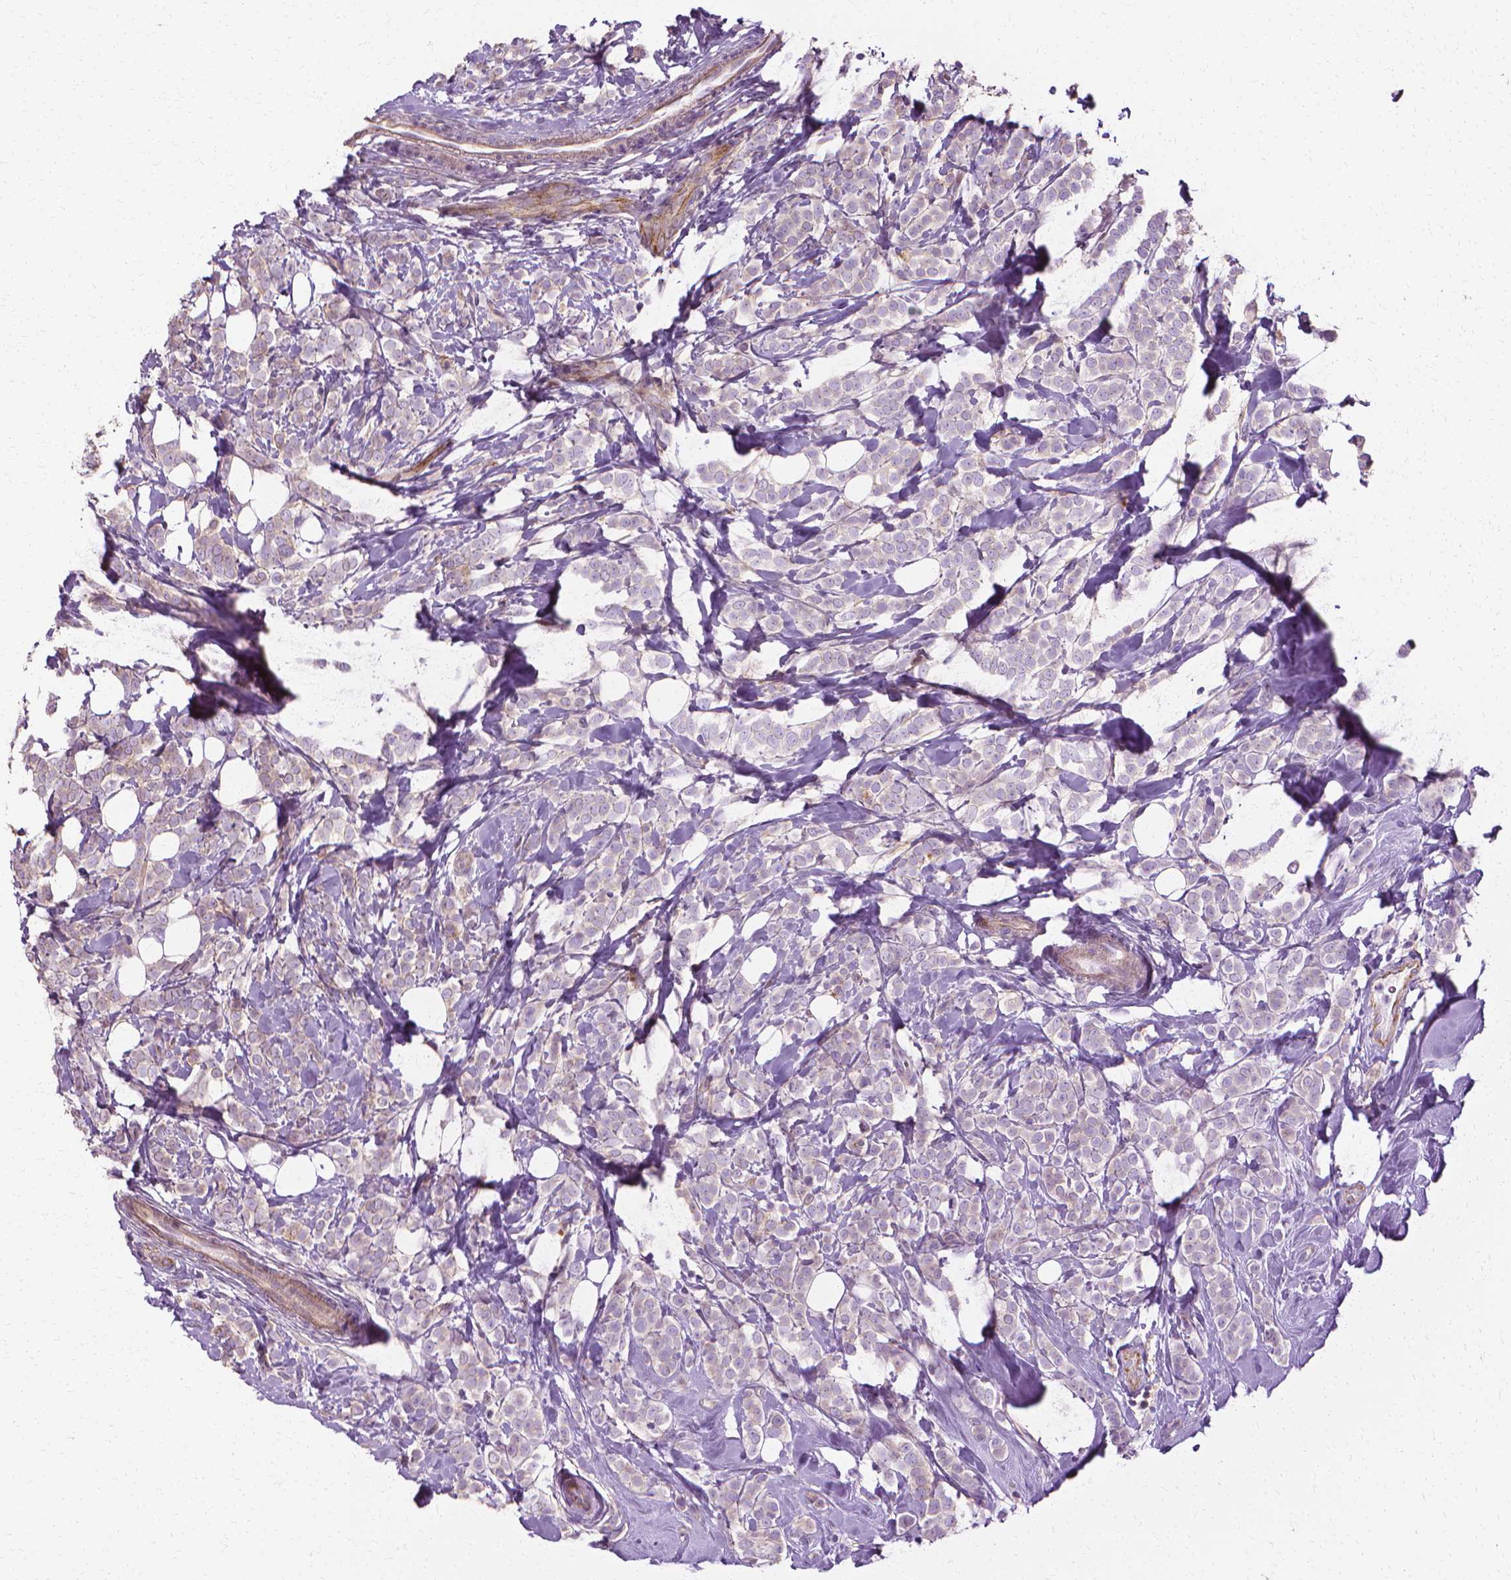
{"staining": {"intensity": "negative", "quantity": "none", "location": "none"}, "tissue": "breast cancer", "cell_type": "Tumor cells", "image_type": "cancer", "snomed": [{"axis": "morphology", "description": "Lobular carcinoma"}, {"axis": "topography", "description": "Breast"}], "caption": "Protein analysis of breast cancer (lobular carcinoma) exhibits no significant positivity in tumor cells.", "gene": "CFAP157", "patient": {"sex": "female", "age": 49}}